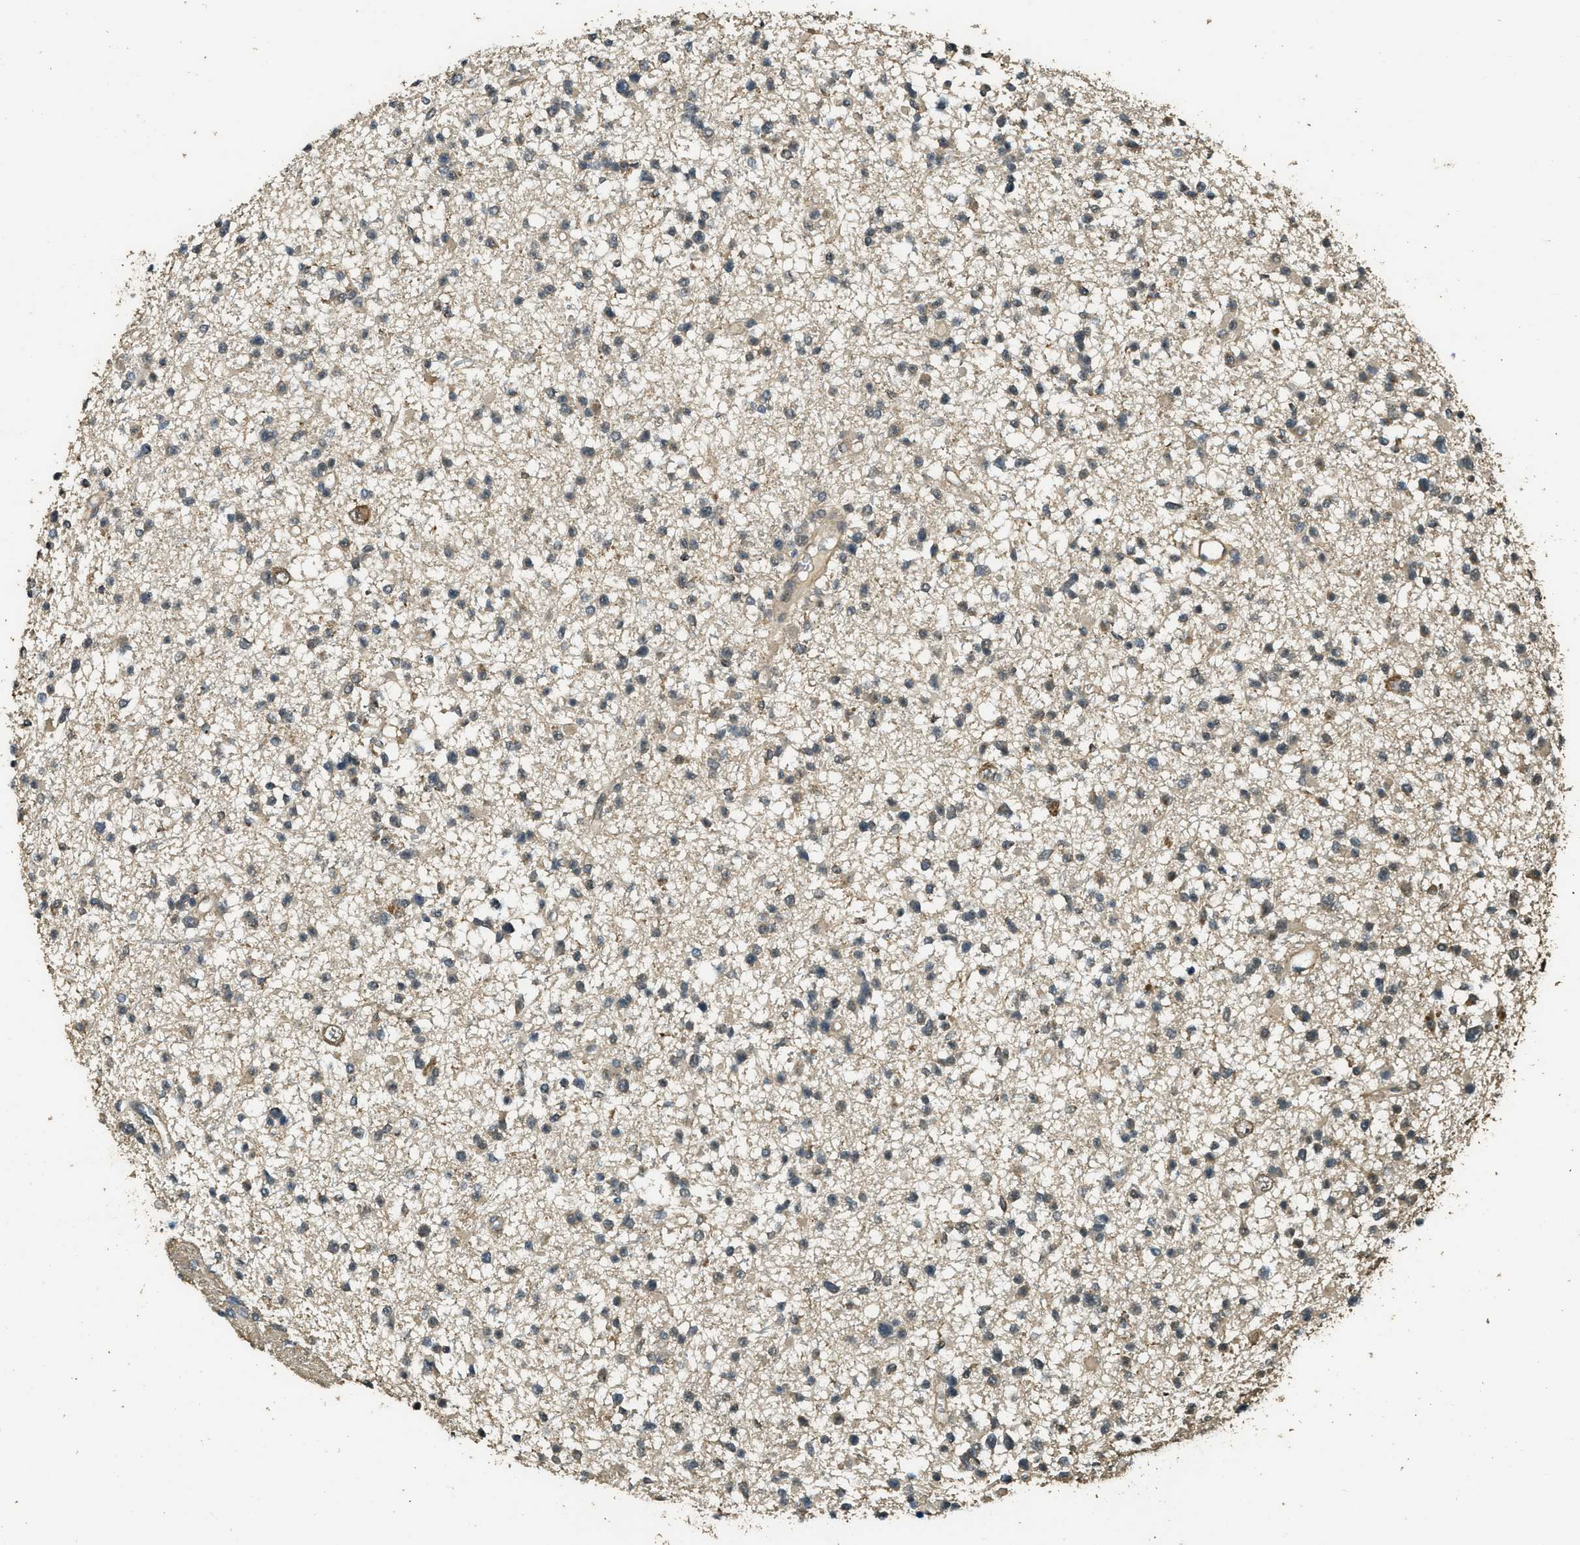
{"staining": {"intensity": "negative", "quantity": "none", "location": "none"}, "tissue": "glioma", "cell_type": "Tumor cells", "image_type": "cancer", "snomed": [{"axis": "morphology", "description": "Glioma, malignant, Low grade"}, {"axis": "topography", "description": "Brain"}], "caption": "IHC micrograph of human glioma stained for a protein (brown), which exhibits no positivity in tumor cells.", "gene": "PPP6R3", "patient": {"sex": "female", "age": 22}}